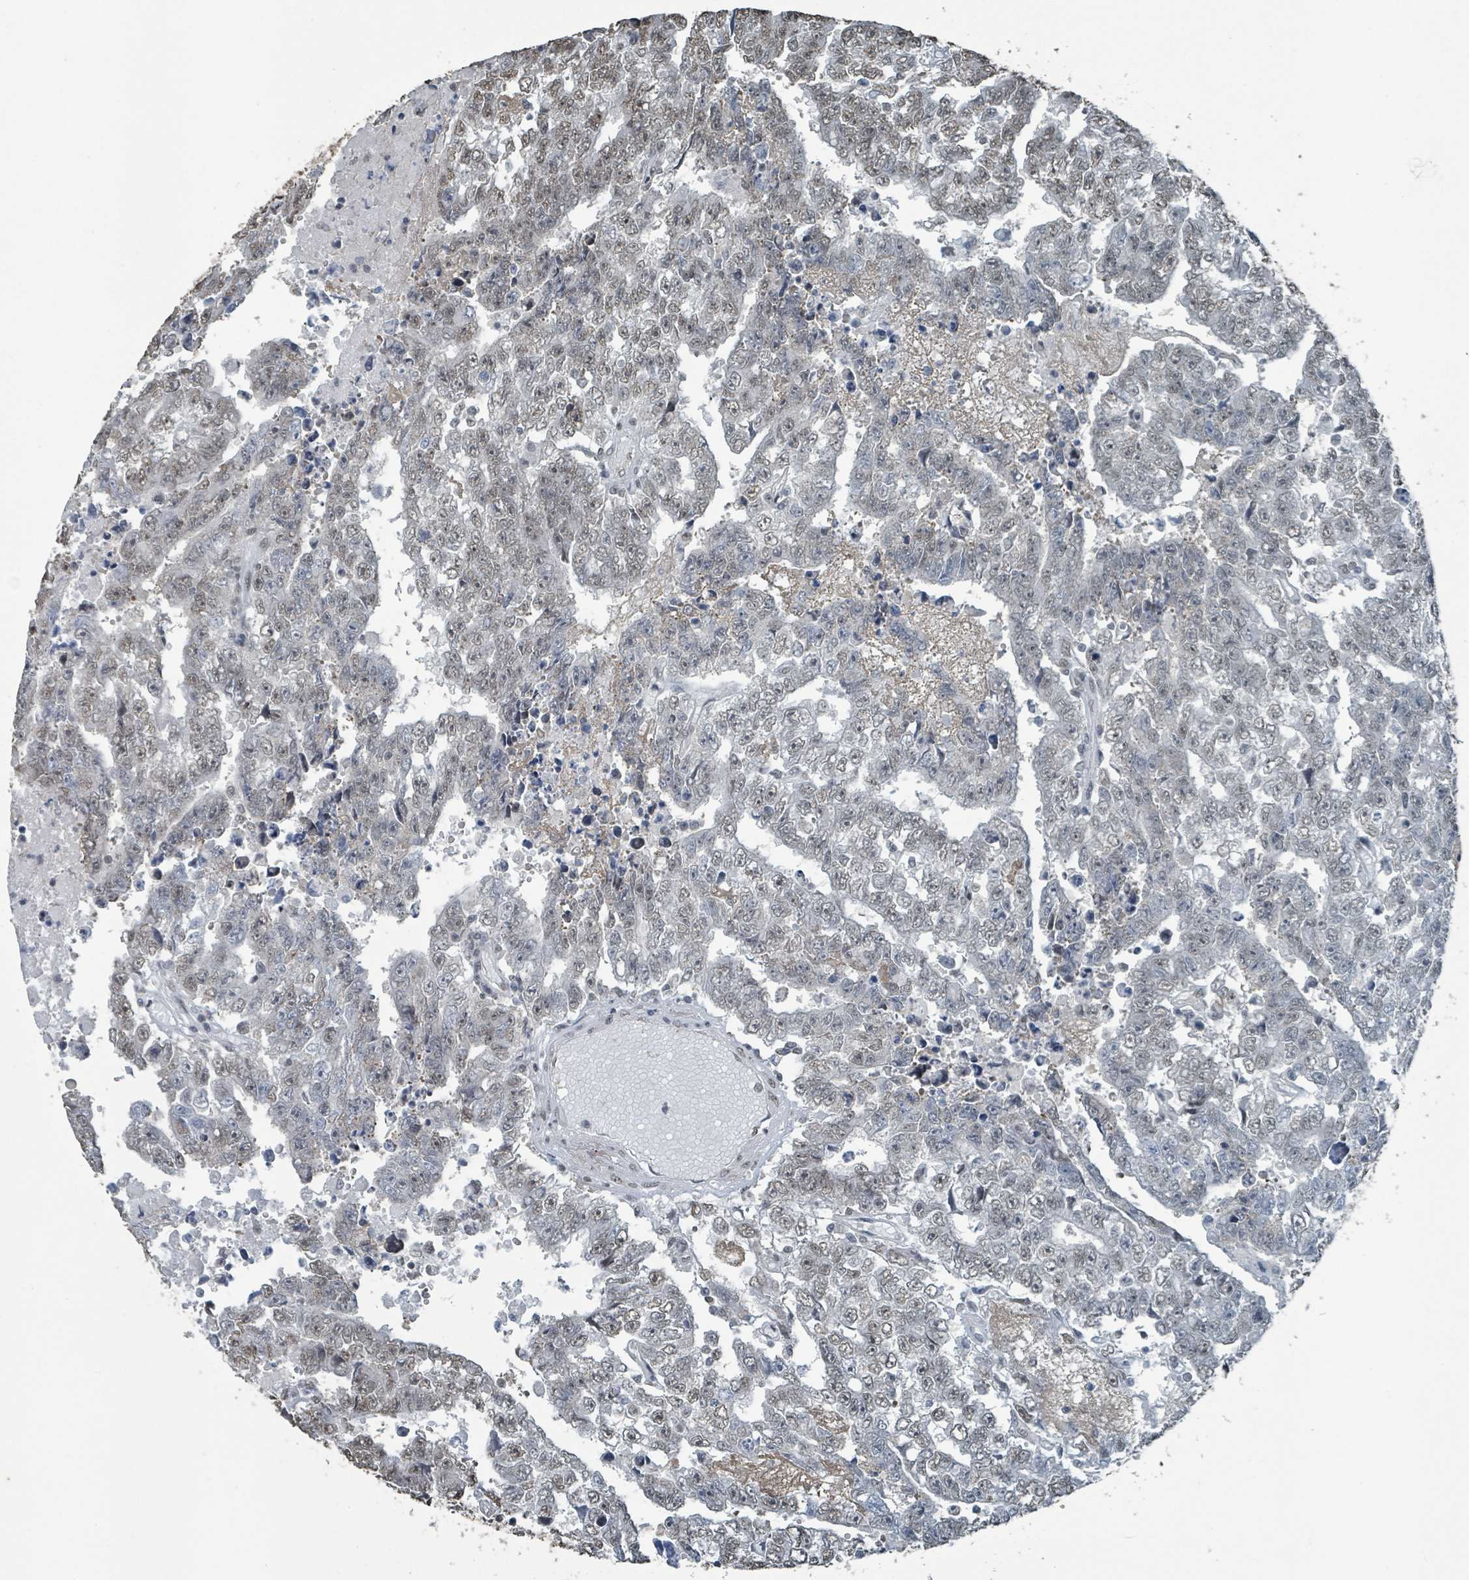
{"staining": {"intensity": "moderate", "quantity": "25%-75%", "location": "nuclear"}, "tissue": "testis cancer", "cell_type": "Tumor cells", "image_type": "cancer", "snomed": [{"axis": "morphology", "description": "Carcinoma, Embryonal, NOS"}, {"axis": "topography", "description": "Testis"}], "caption": "IHC of human testis embryonal carcinoma demonstrates medium levels of moderate nuclear positivity in approximately 25%-75% of tumor cells.", "gene": "PHIP", "patient": {"sex": "male", "age": 25}}